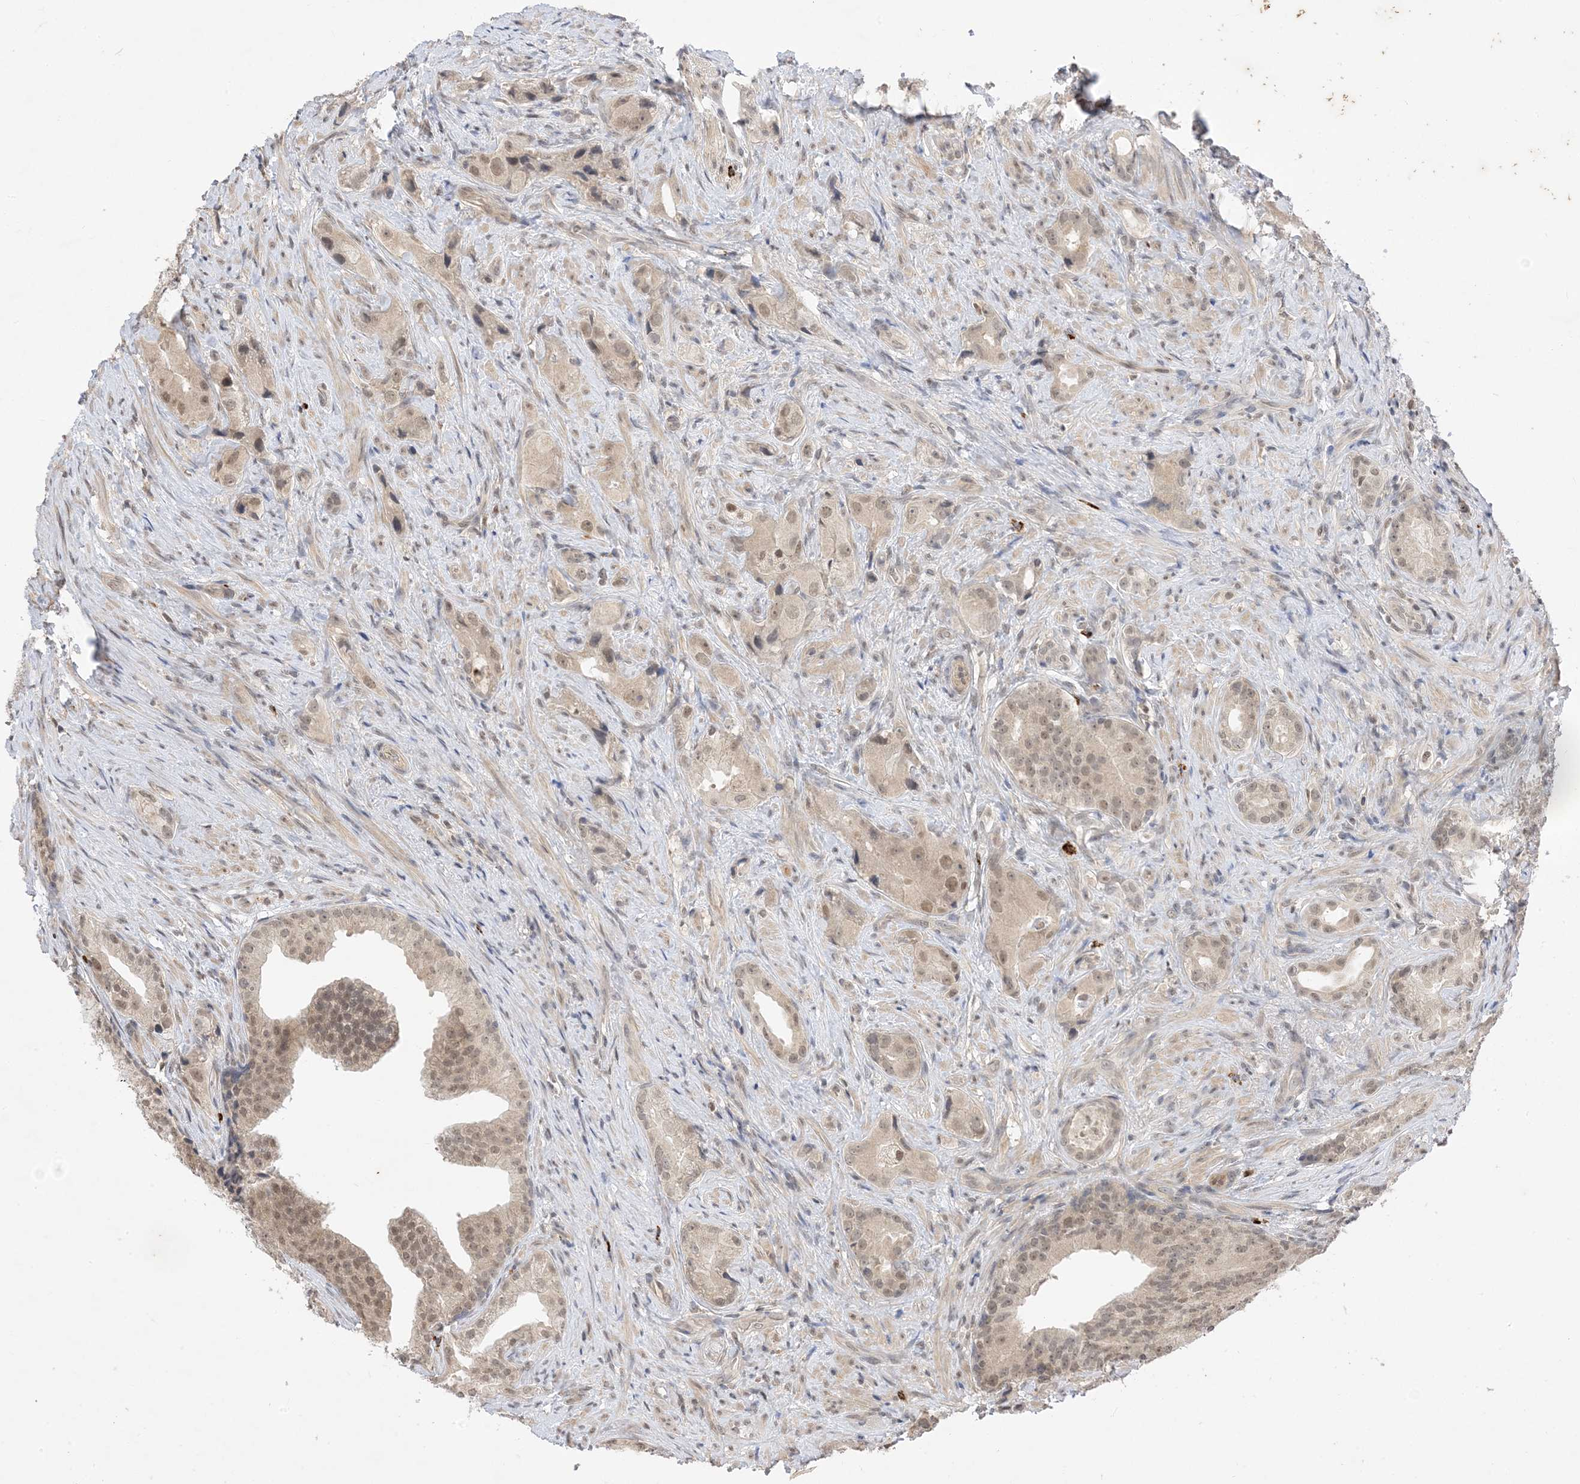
{"staining": {"intensity": "weak", "quantity": "25%-75%", "location": "nuclear"}, "tissue": "prostate cancer", "cell_type": "Tumor cells", "image_type": "cancer", "snomed": [{"axis": "morphology", "description": "Adenocarcinoma, Low grade"}, {"axis": "topography", "description": "Prostate"}], "caption": "Weak nuclear positivity for a protein is appreciated in approximately 25%-75% of tumor cells of prostate cancer using immunohistochemistry.", "gene": "RANBP9", "patient": {"sex": "male", "age": 71}}